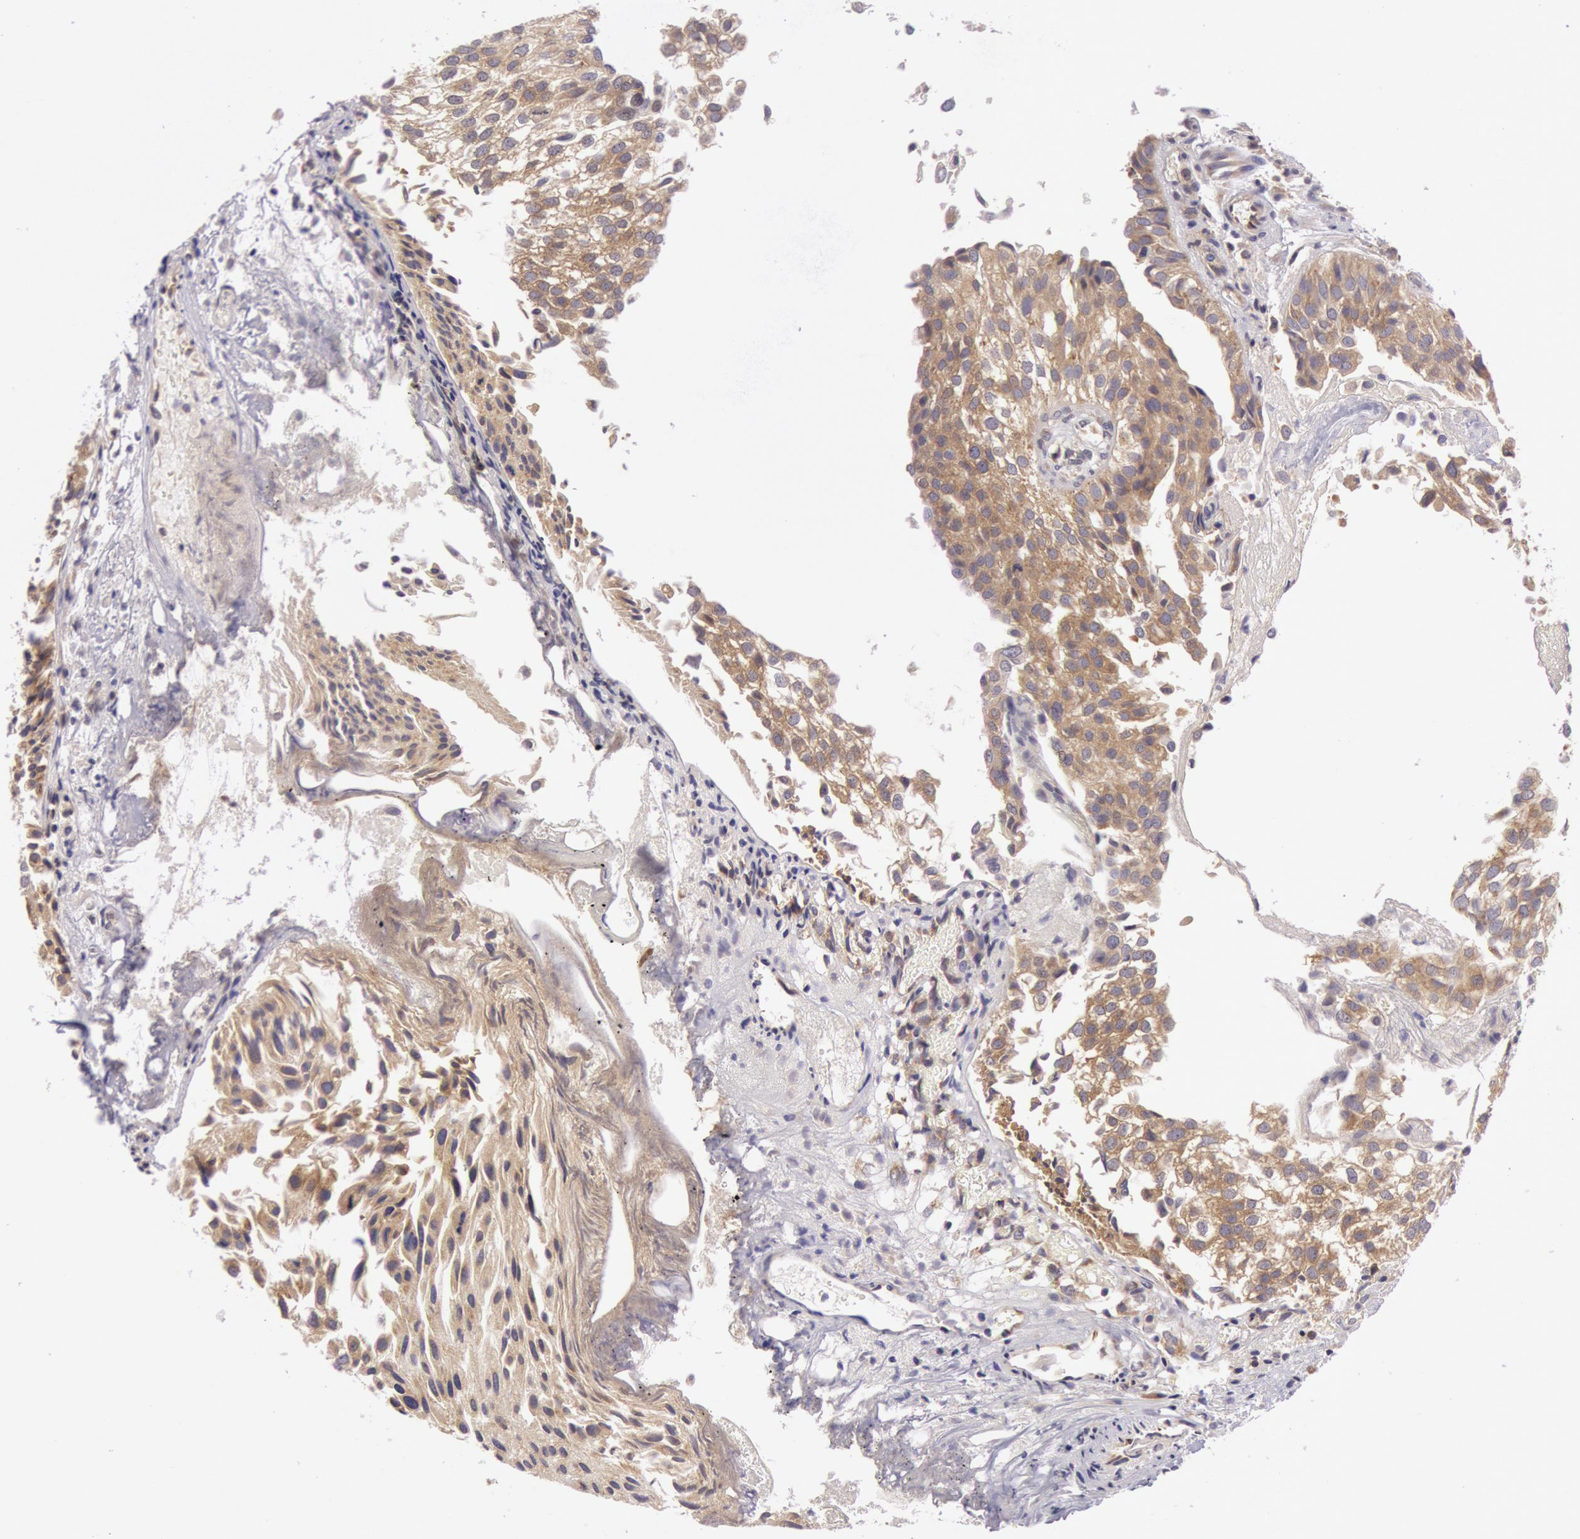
{"staining": {"intensity": "moderate", "quantity": ">75%", "location": "cytoplasmic/membranous"}, "tissue": "urothelial cancer", "cell_type": "Tumor cells", "image_type": "cancer", "snomed": [{"axis": "morphology", "description": "Urothelial carcinoma, Low grade"}, {"axis": "topography", "description": "Urinary bladder"}], "caption": "Immunohistochemical staining of urothelial carcinoma (low-grade) displays medium levels of moderate cytoplasmic/membranous protein expression in approximately >75% of tumor cells.", "gene": "CHUK", "patient": {"sex": "female", "age": 89}}